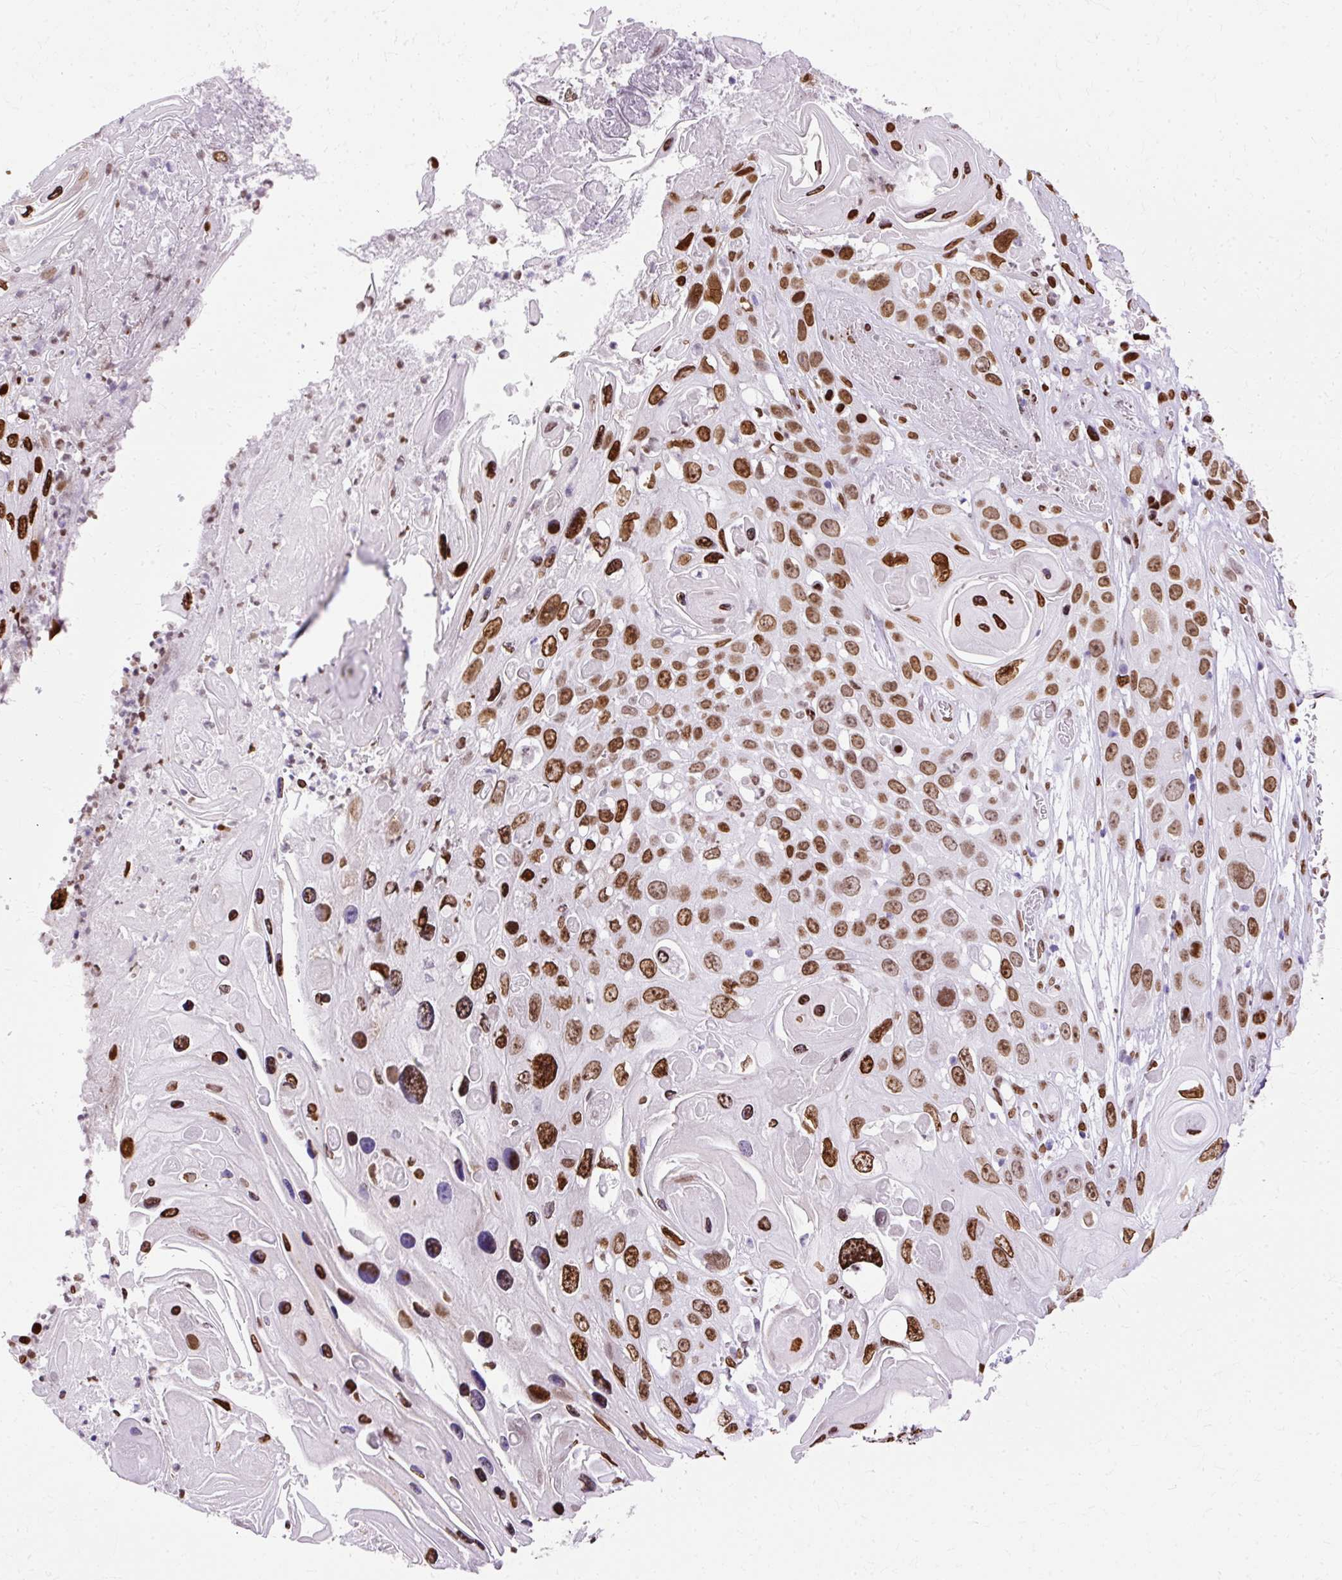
{"staining": {"intensity": "strong", "quantity": ">75%", "location": "nuclear"}, "tissue": "skin cancer", "cell_type": "Tumor cells", "image_type": "cancer", "snomed": [{"axis": "morphology", "description": "Squamous cell carcinoma, NOS"}, {"axis": "topography", "description": "Skin"}], "caption": "Skin cancer tissue shows strong nuclear expression in approximately >75% of tumor cells, visualized by immunohistochemistry. The protein is shown in brown color, while the nuclei are stained blue.", "gene": "TMEM184C", "patient": {"sex": "male", "age": 55}}